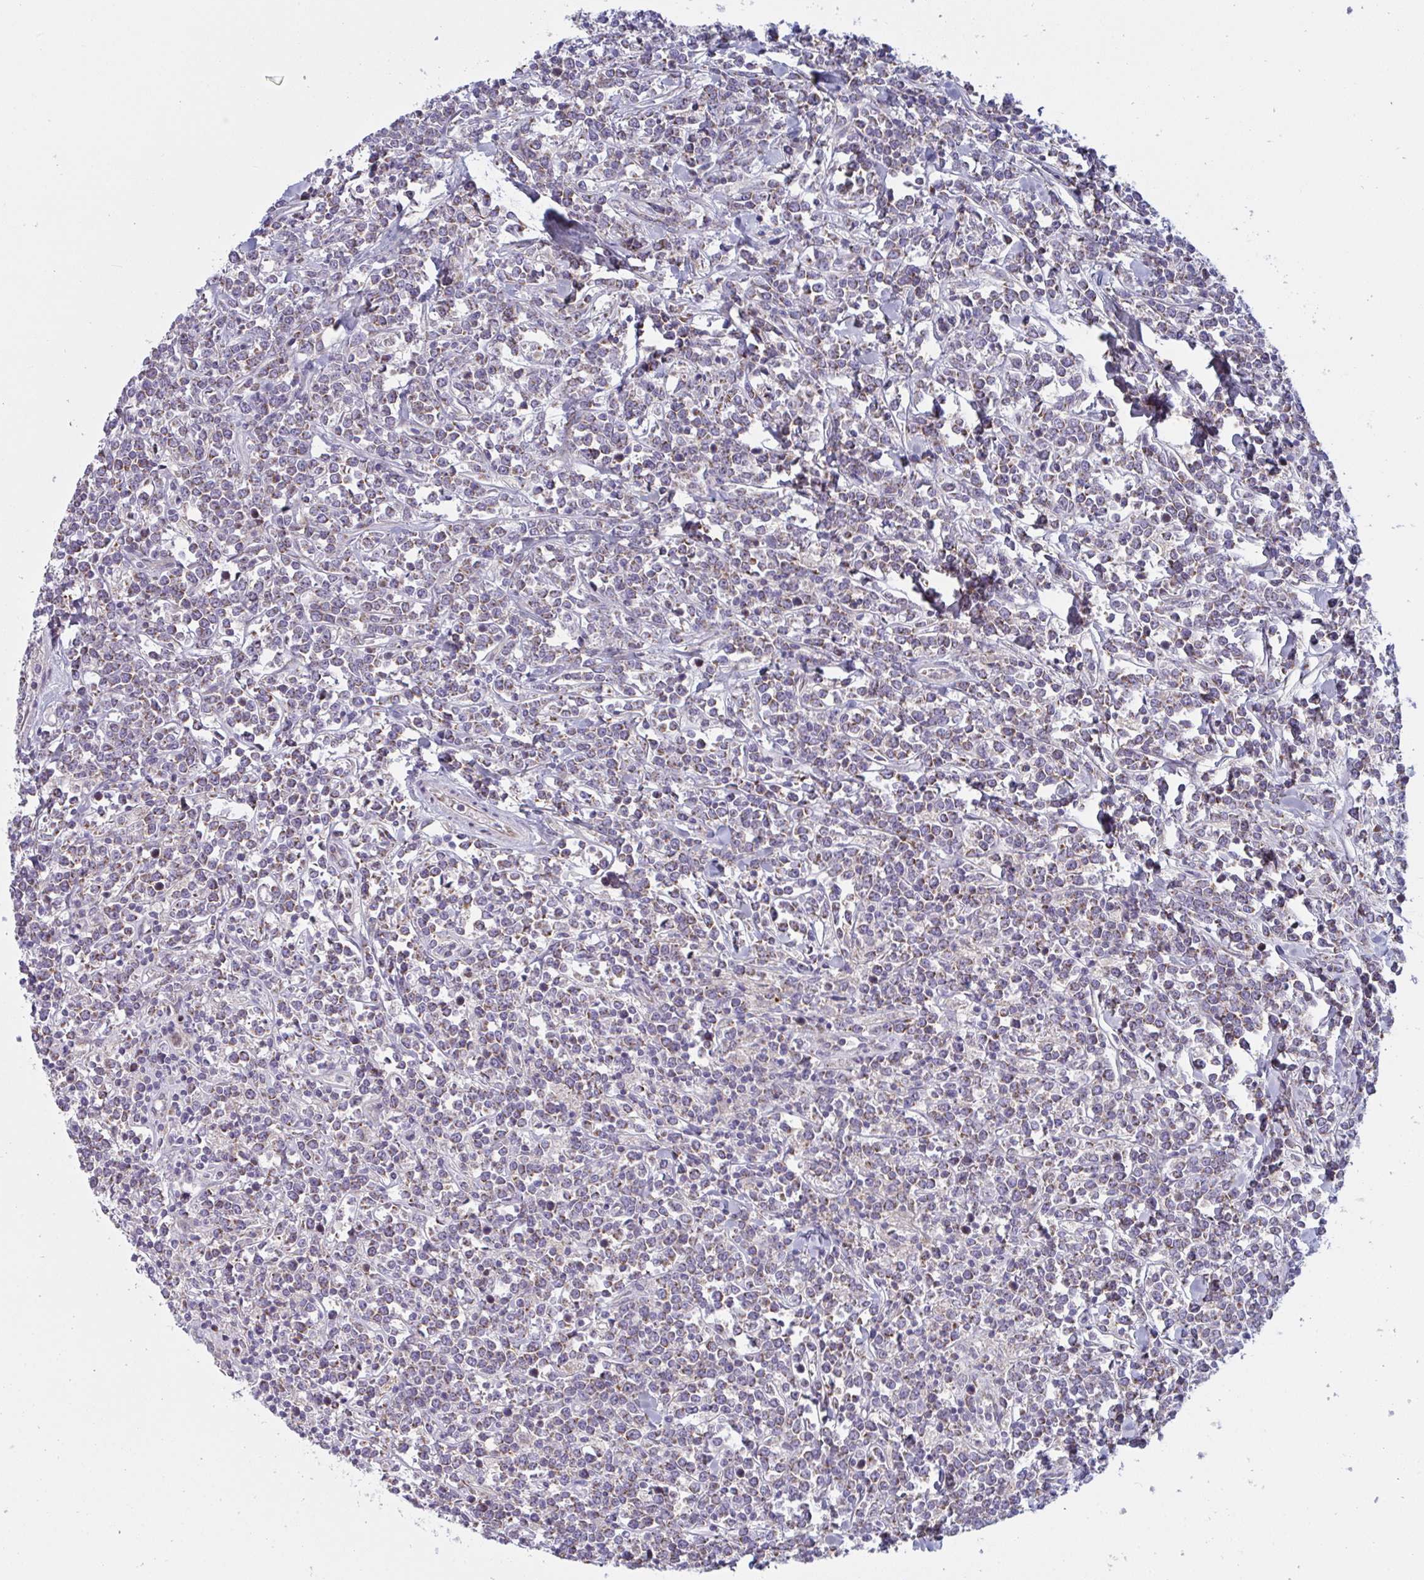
{"staining": {"intensity": "weak", "quantity": "<25%", "location": "cytoplasmic/membranous"}, "tissue": "lymphoma", "cell_type": "Tumor cells", "image_type": "cancer", "snomed": [{"axis": "morphology", "description": "Malignant lymphoma, non-Hodgkin's type, High grade"}, {"axis": "topography", "description": "Small intestine"}, {"axis": "topography", "description": "Colon"}], "caption": "Tumor cells are negative for protein expression in human malignant lymphoma, non-Hodgkin's type (high-grade).", "gene": "MRPS2", "patient": {"sex": "male", "age": 8}}